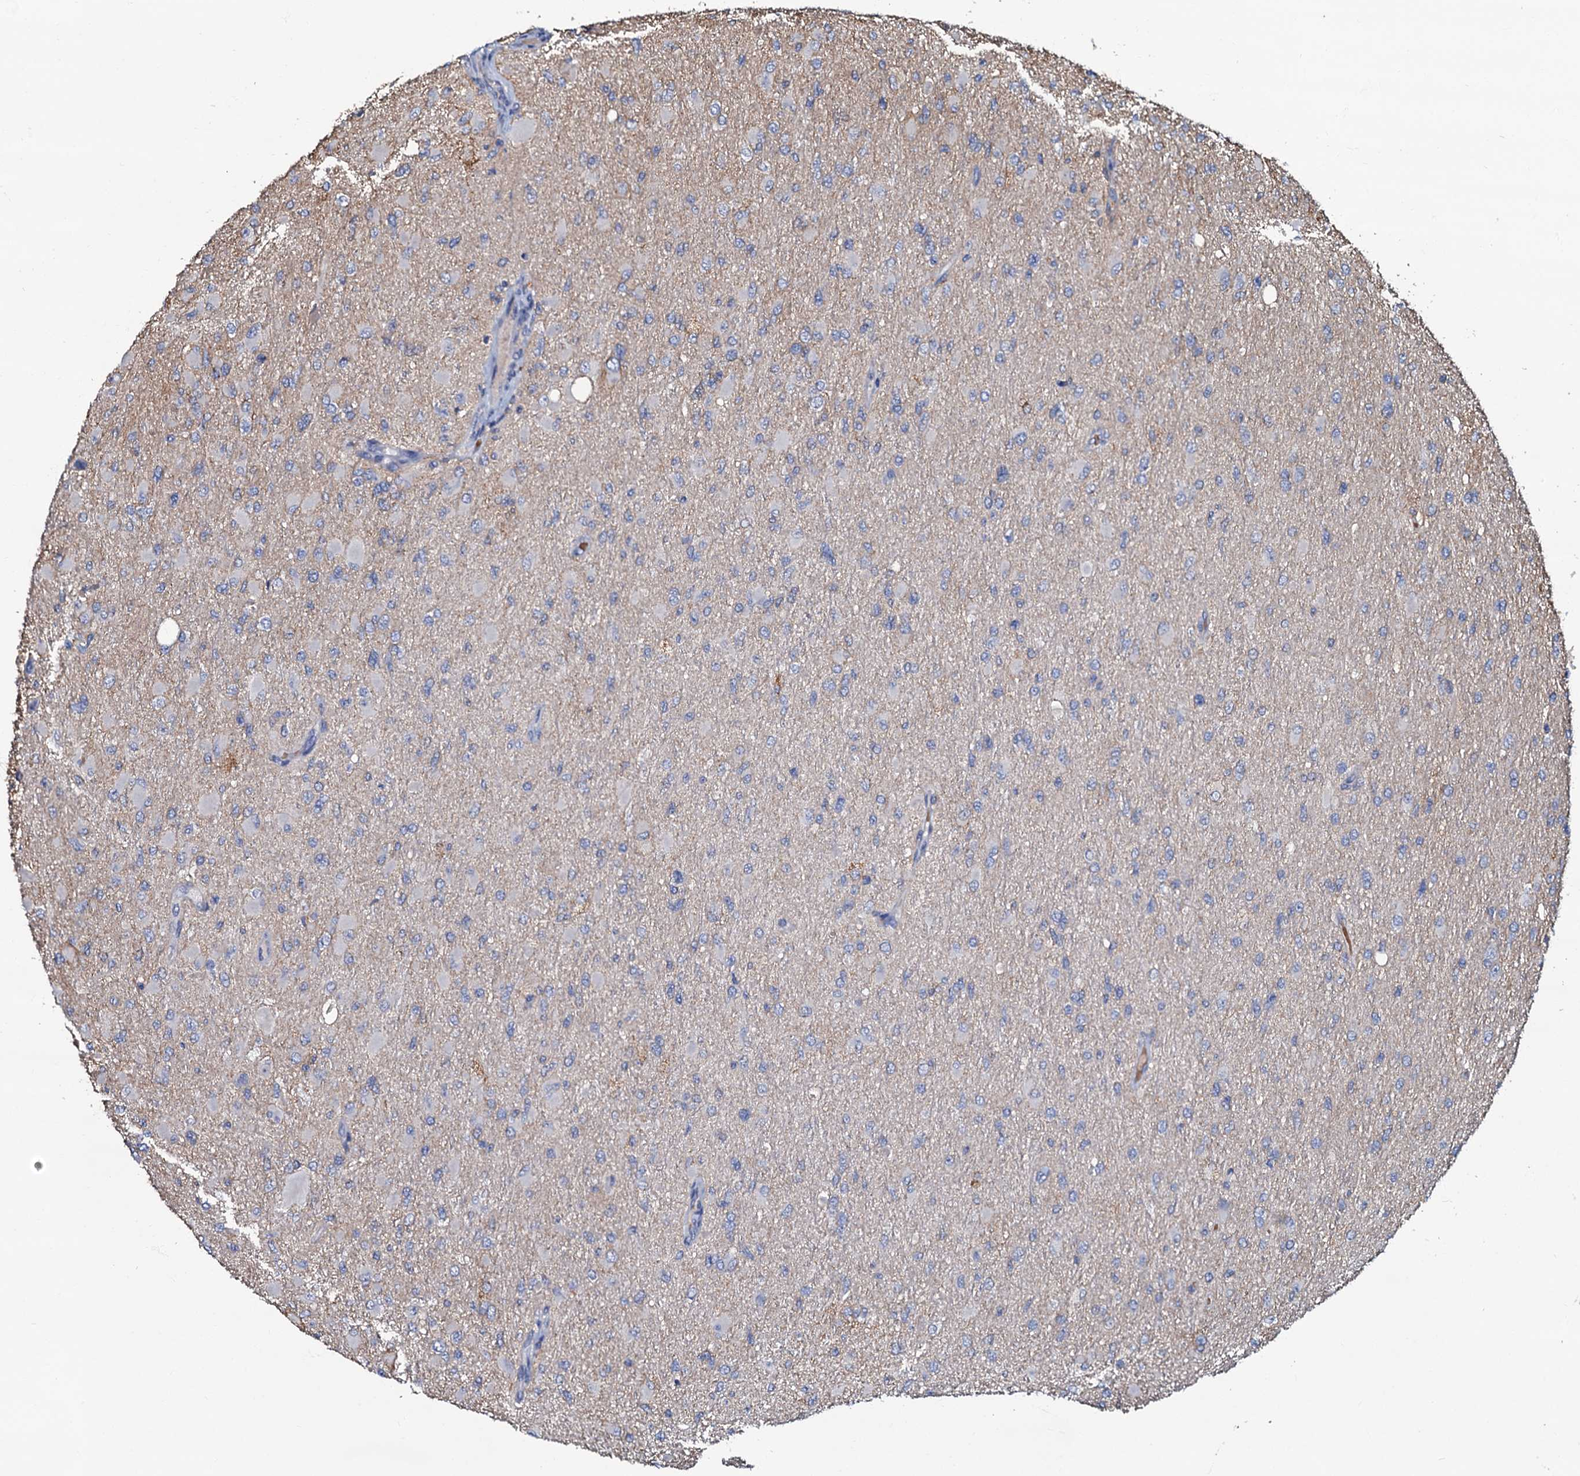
{"staining": {"intensity": "negative", "quantity": "none", "location": "none"}, "tissue": "glioma", "cell_type": "Tumor cells", "image_type": "cancer", "snomed": [{"axis": "morphology", "description": "Glioma, malignant, High grade"}, {"axis": "topography", "description": "Cerebral cortex"}], "caption": "There is no significant staining in tumor cells of glioma. (Stains: DAB IHC with hematoxylin counter stain, Microscopy: brightfield microscopy at high magnification).", "gene": "CPNE2", "patient": {"sex": "female", "age": 36}}